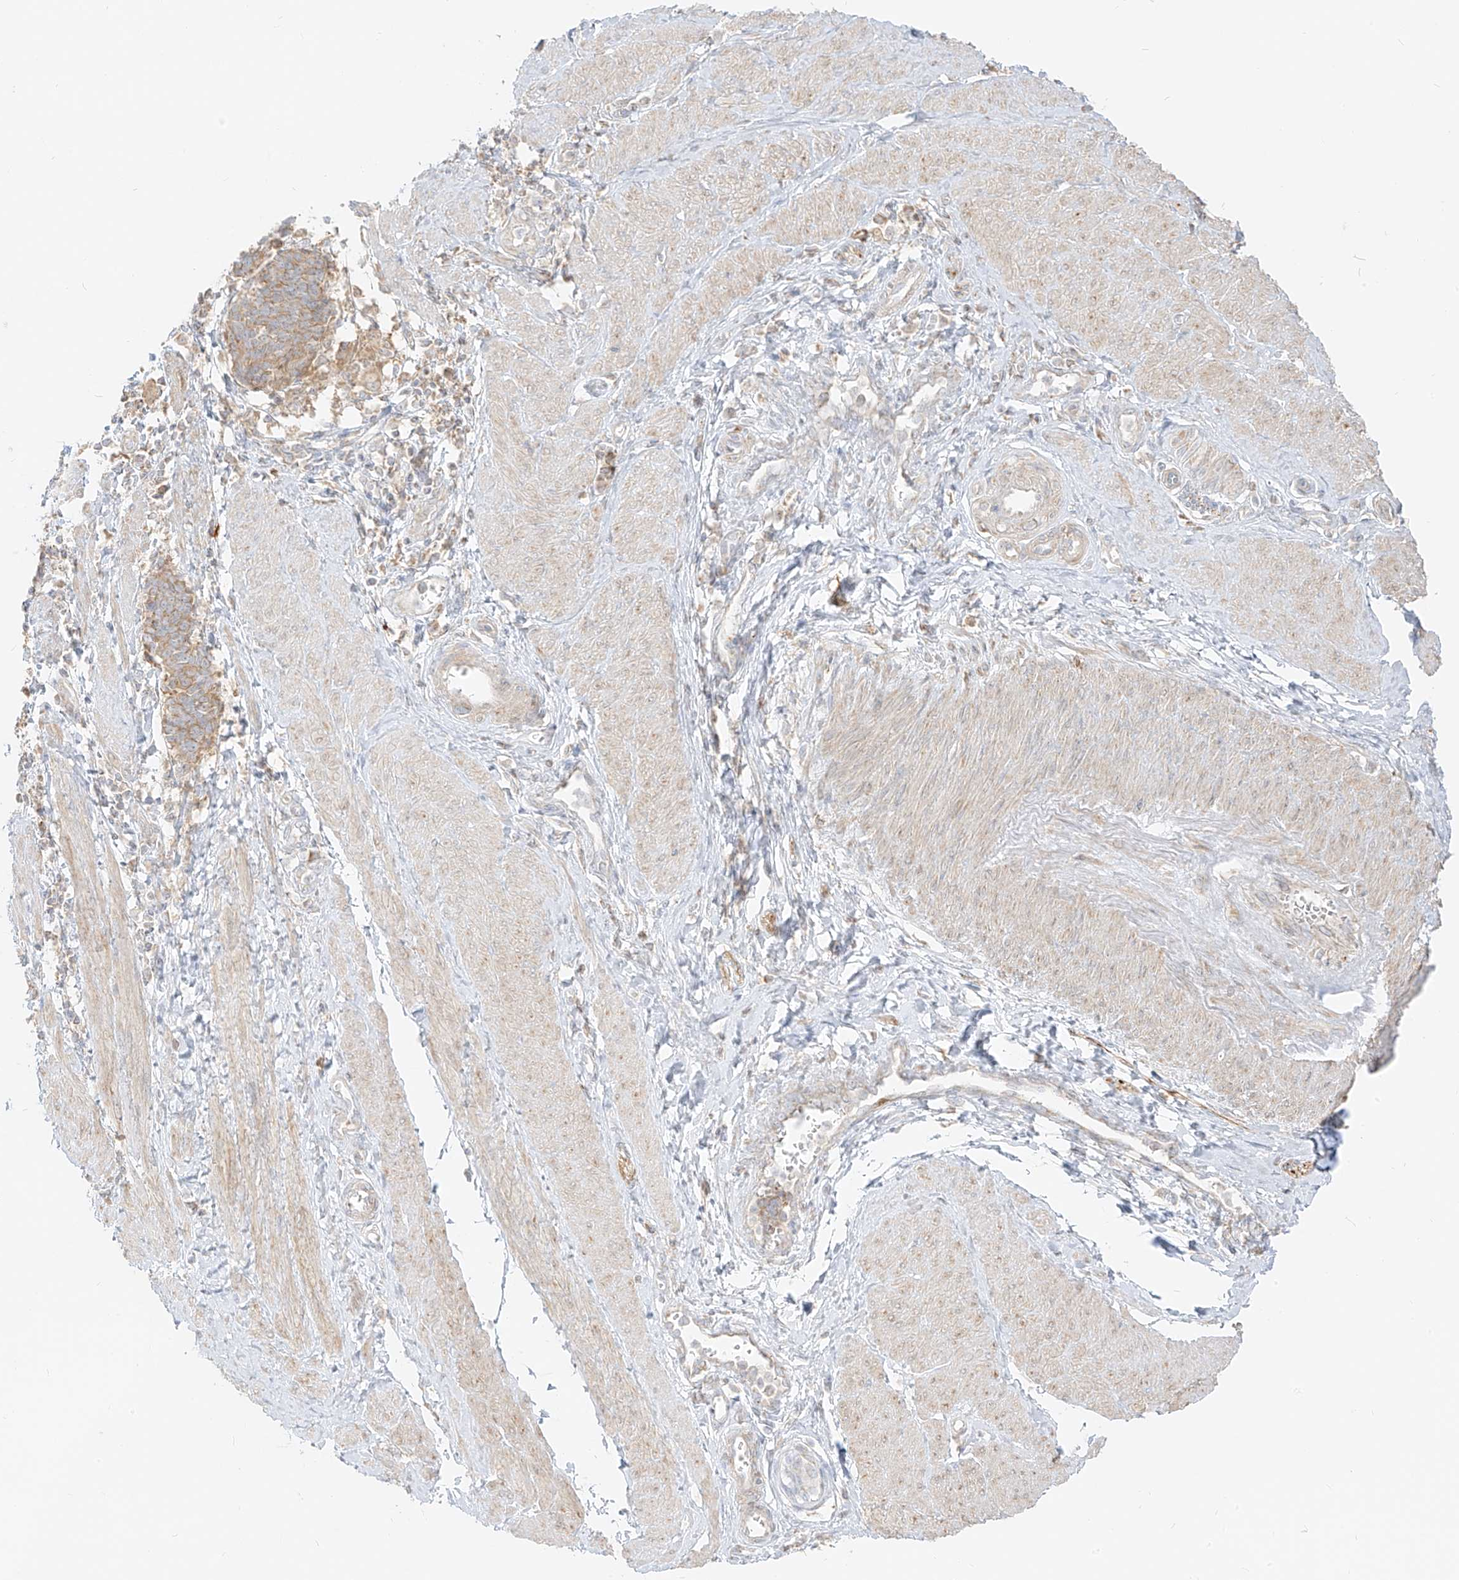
{"staining": {"intensity": "moderate", "quantity": "25%-75%", "location": "cytoplasmic/membranous"}, "tissue": "cervical cancer", "cell_type": "Tumor cells", "image_type": "cancer", "snomed": [{"axis": "morphology", "description": "Normal tissue, NOS"}, {"axis": "morphology", "description": "Squamous cell carcinoma, NOS"}, {"axis": "topography", "description": "Cervix"}], "caption": "Immunohistochemistry (IHC) micrograph of cervical squamous cell carcinoma stained for a protein (brown), which displays medium levels of moderate cytoplasmic/membranous positivity in about 25%-75% of tumor cells.", "gene": "ZIM3", "patient": {"sex": "female", "age": 35}}